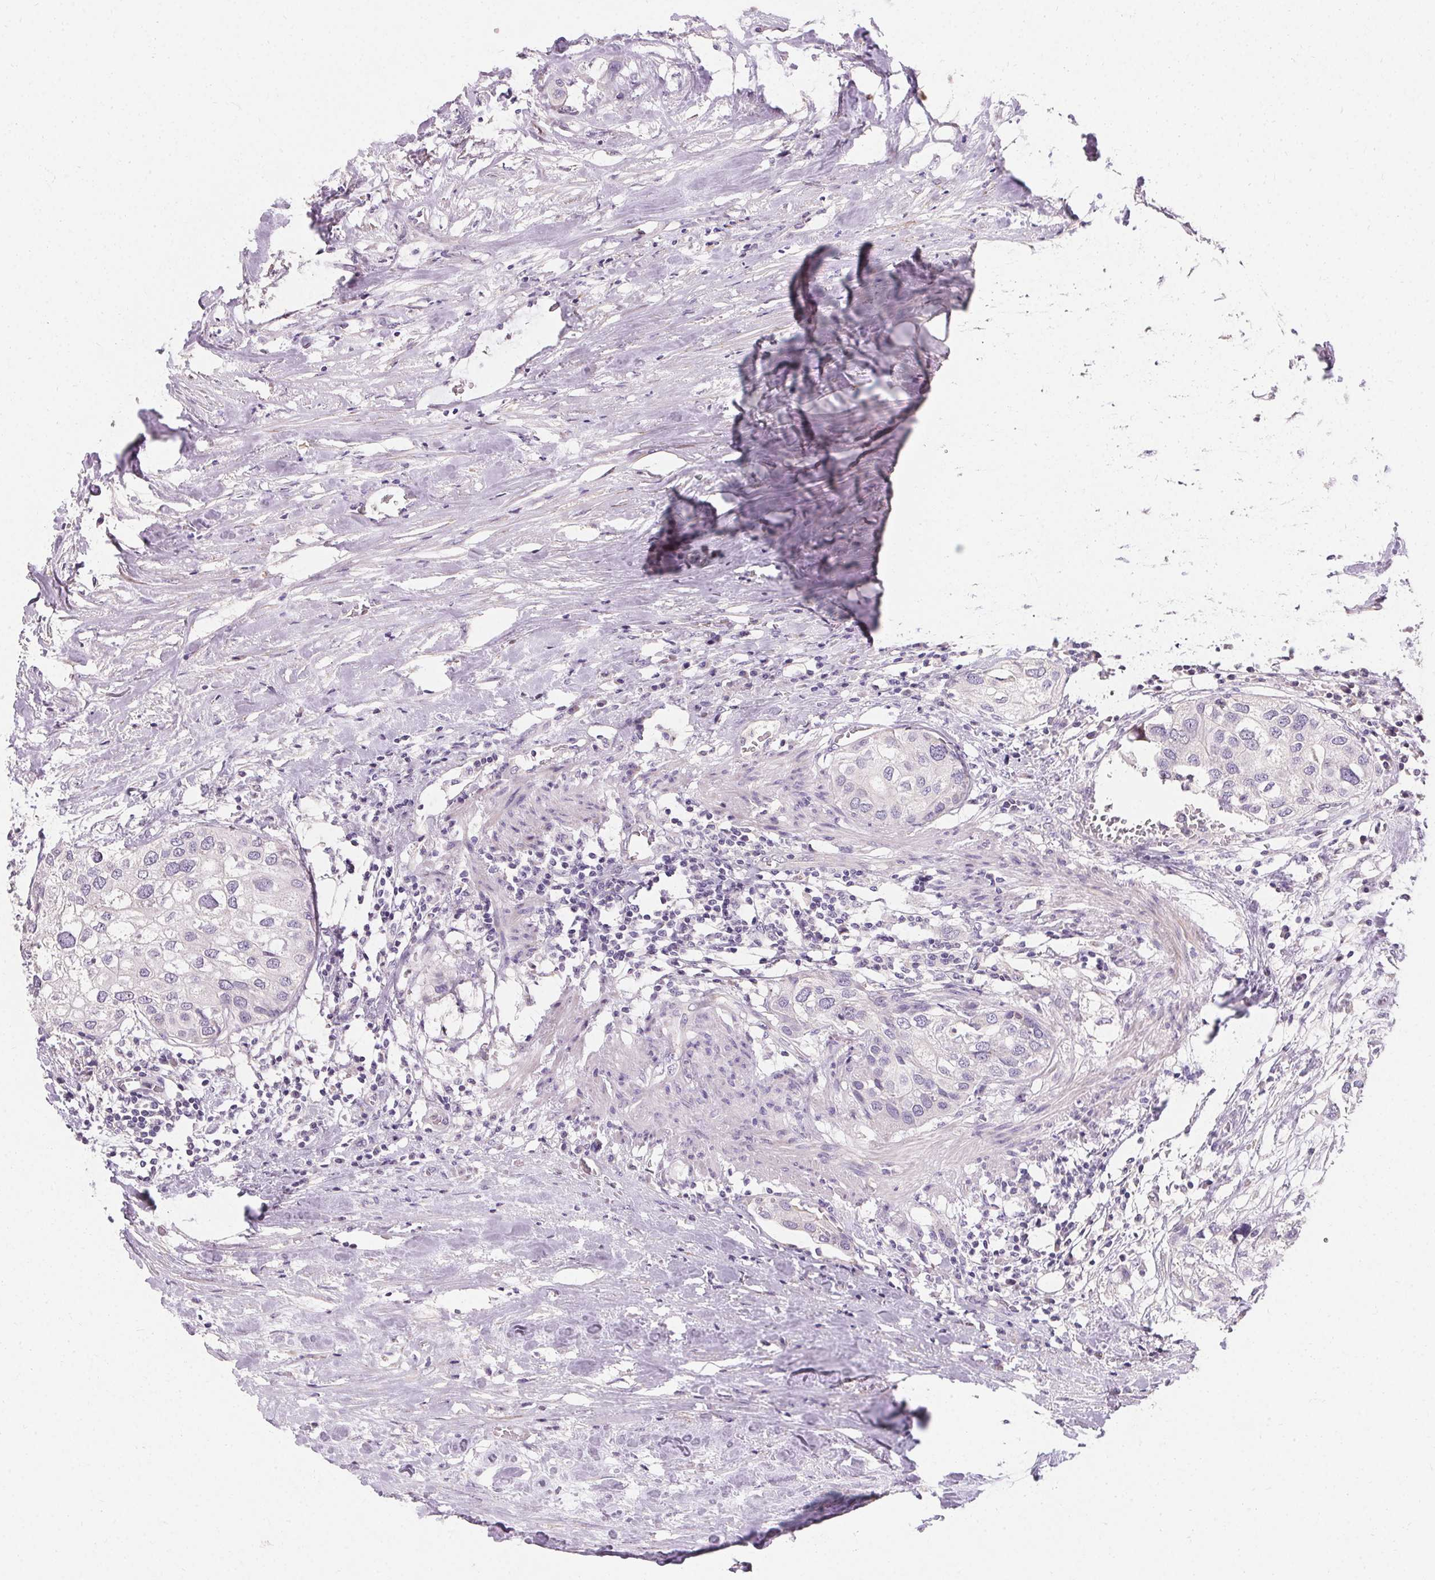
{"staining": {"intensity": "negative", "quantity": "none", "location": "none"}, "tissue": "urothelial cancer", "cell_type": "Tumor cells", "image_type": "cancer", "snomed": [{"axis": "morphology", "description": "Urothelial carcinoma, High grade"}, {"axis": "topography", "description": "Urinary bladder"}], "caption": "Tumor cells are negative for brown protein staining in urothelial carcinoma (high-grade).", "gene": "TRIP13", "patient": {"sex": "male", "age": 64}}